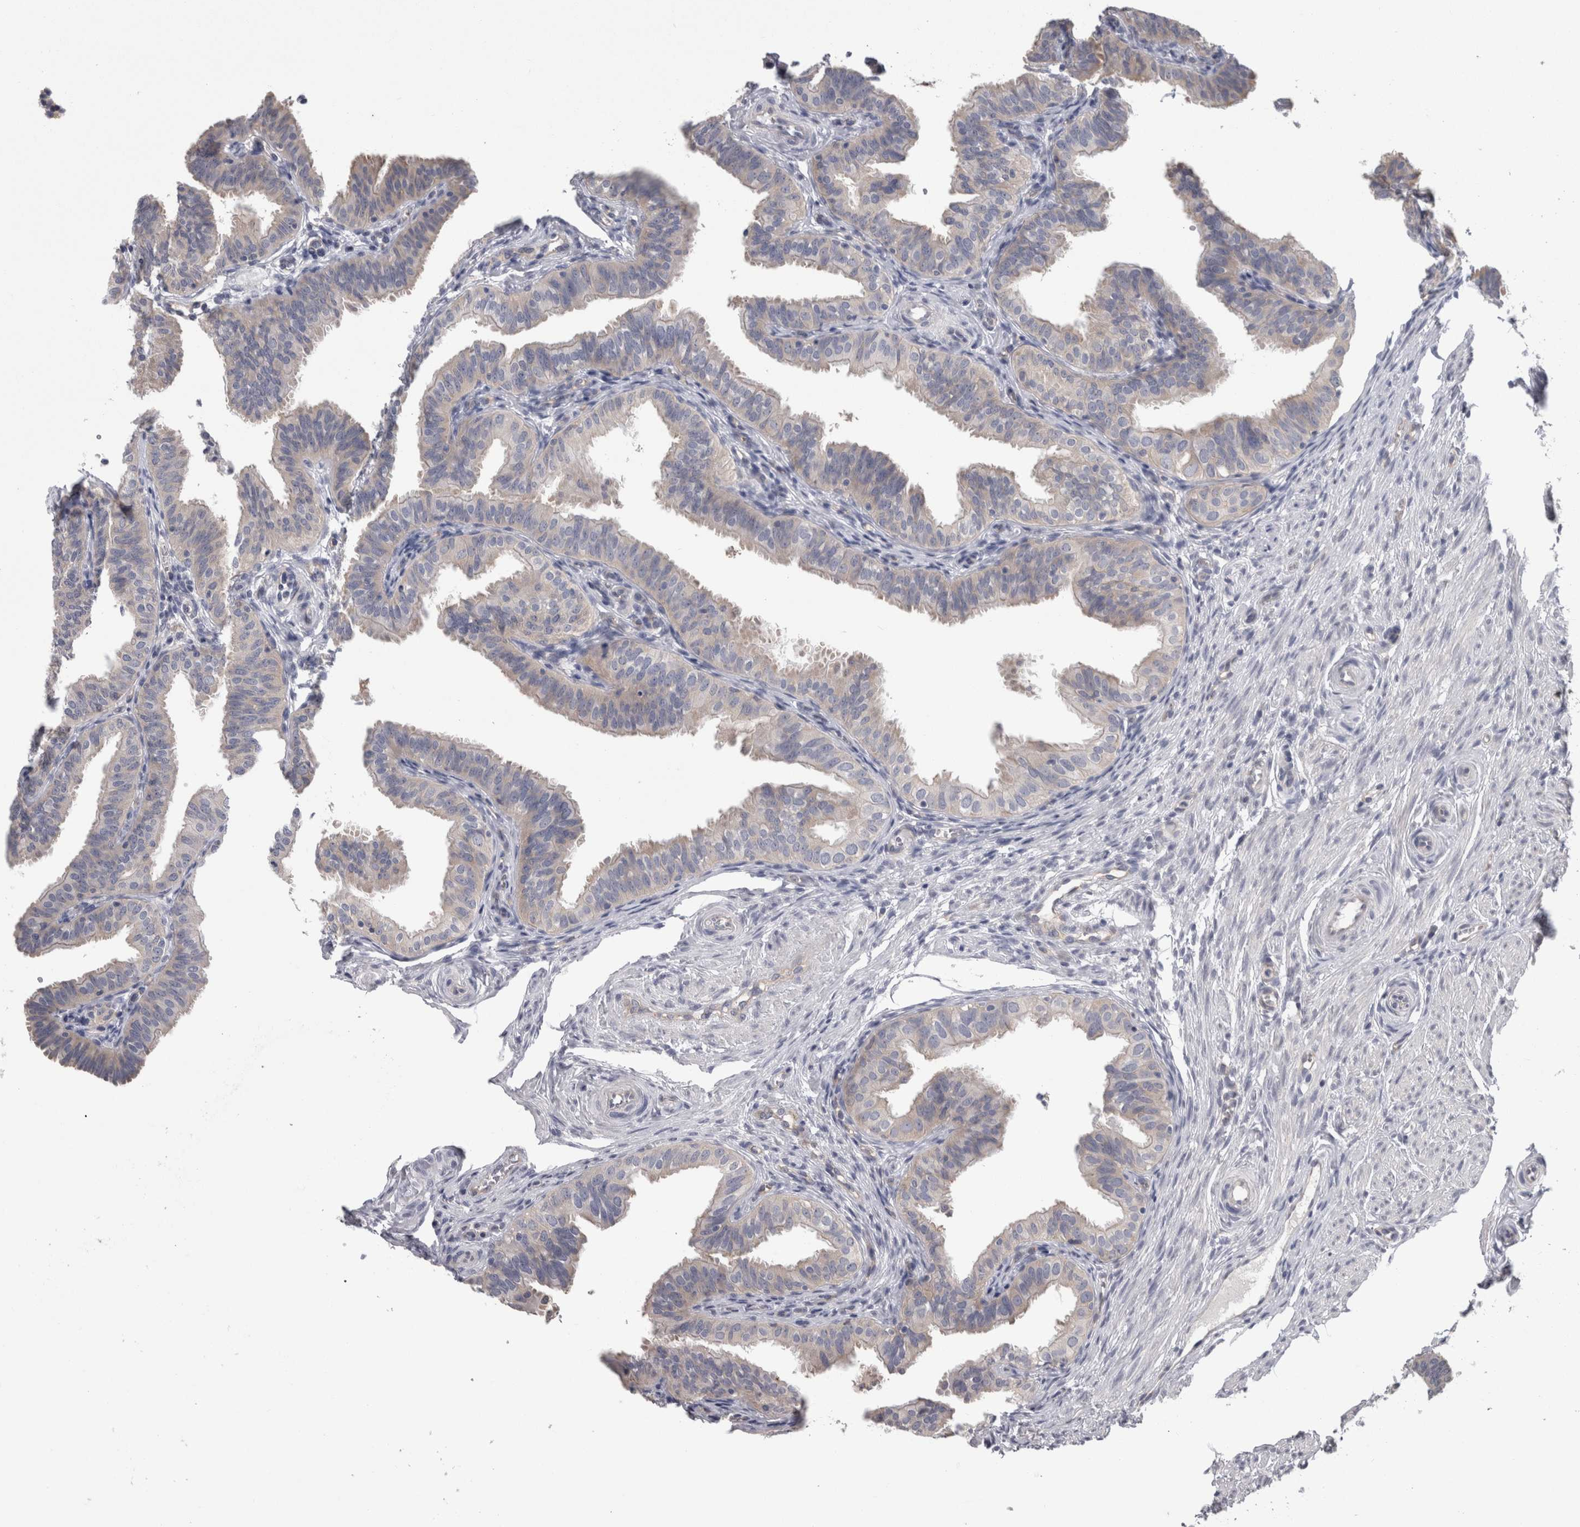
{"staining": {"intensity": "negative", "quantity": "none", "location": "none"}, "tissue": "fallopian tube", "cell_type": "Glandular cells", "image_type": "normal", "snomed": [{"axis": "morphology", "description": "Normal tissue, NOS"}, {"axis": "topography", "description": "Fallopian tube"}], "caption": "The image shows no significant expression in glandular cells of fallopian tube.", "gene": "LYZL6", "patient": {"sex": "female", "age": 35}}